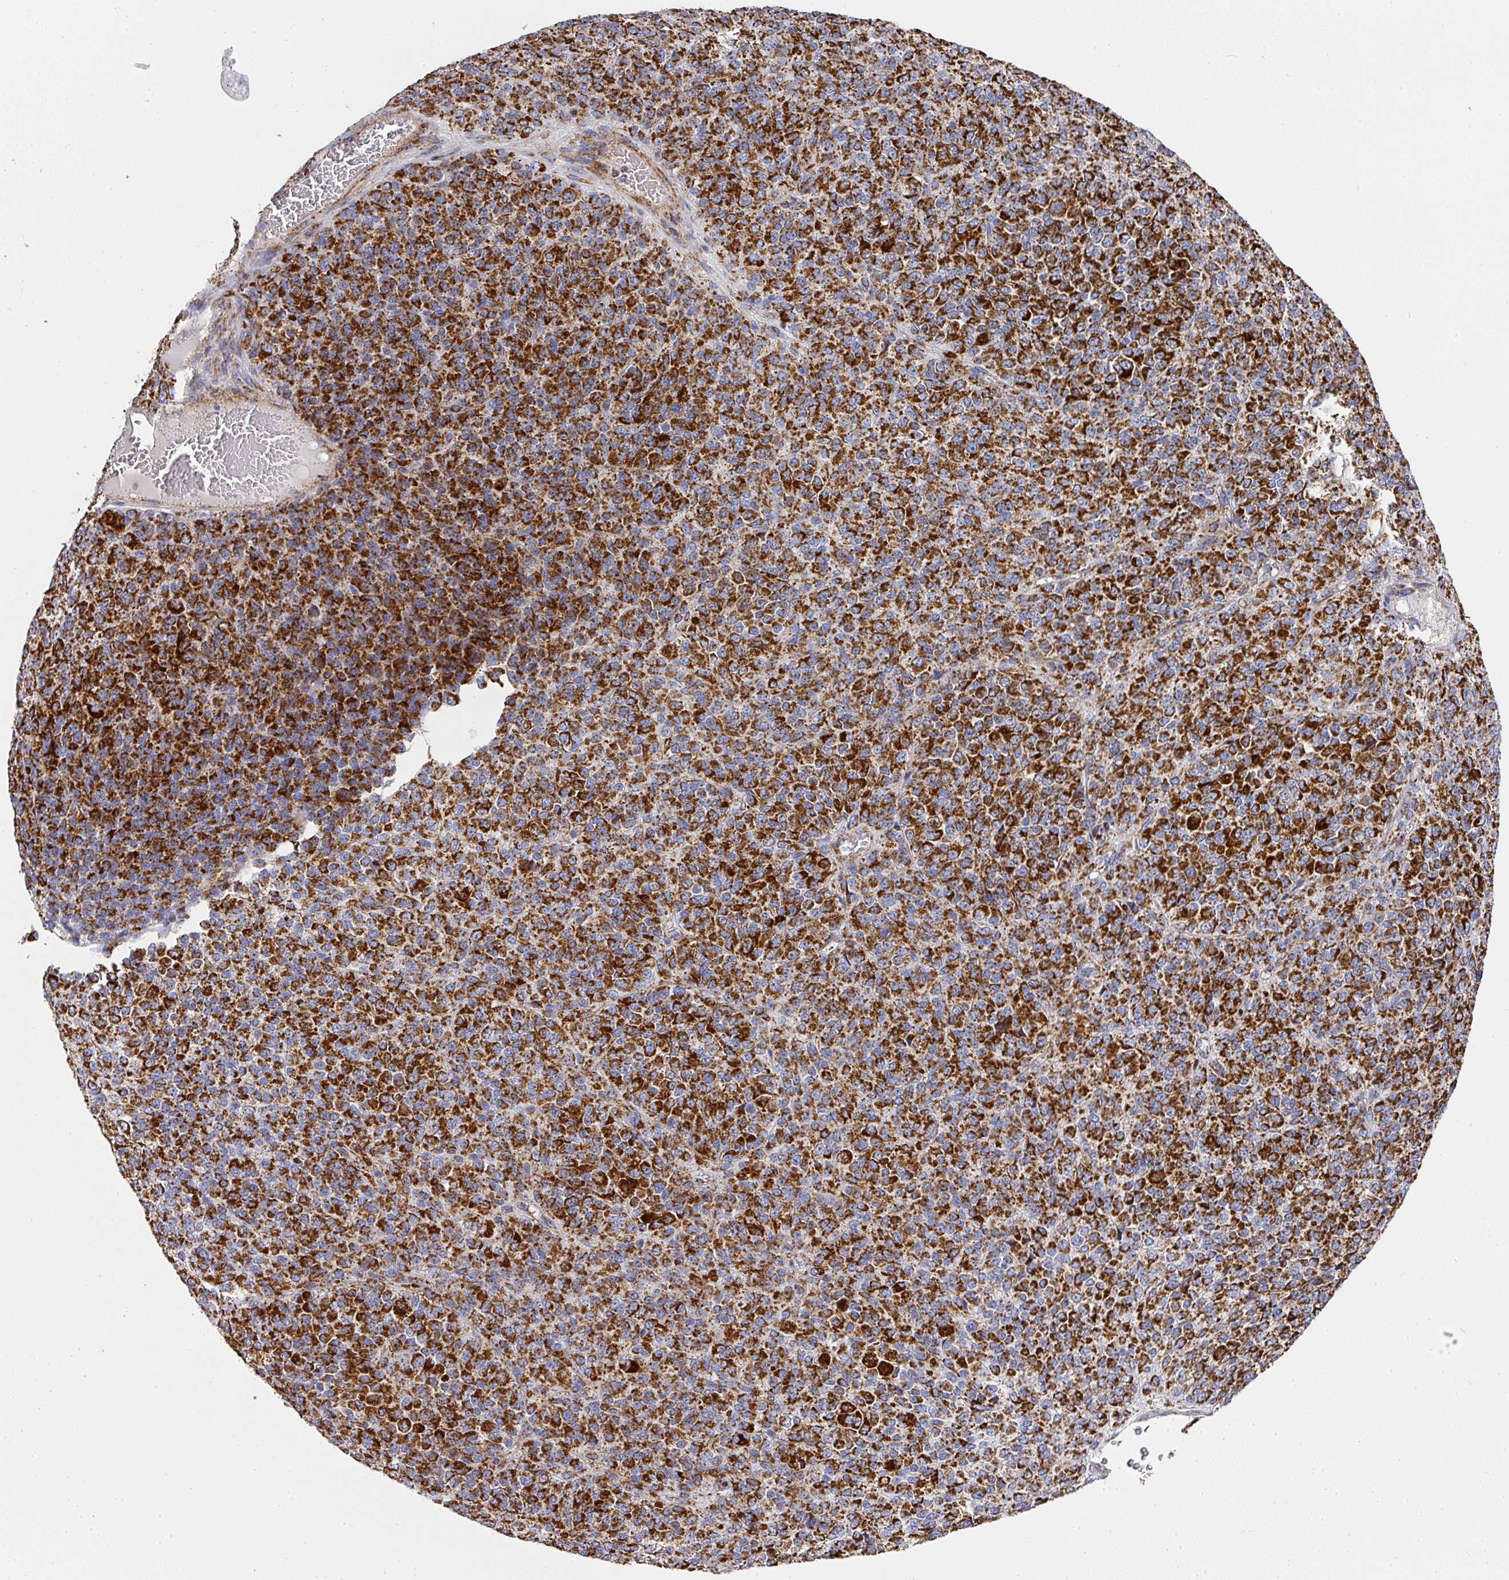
{"staining": {"intensity": "strong", "quantity": ">75%", "location": "cytoplasmic/membranous"}, "tissue": "melanoma", "cell_type": "Tumor cells", "image_type": "cancer", "snomed": [{"axis": "morphology", "description": "Malignant melanoma, Metastatic site"}, {"axis": "topography", "description": "Brain"}], "caption": "Tumor cells reveal strong cytoplasmic/membranous expression in approximately >75% of cells in malignant melanoma (metastatic site). The protein is stained brown, and the nuclei are stained in blue (DAB IHC with brightfield microscopy, high magnification).", "gene": "UQCRFS1", "patient": {"sex": "female", "age": 56}}